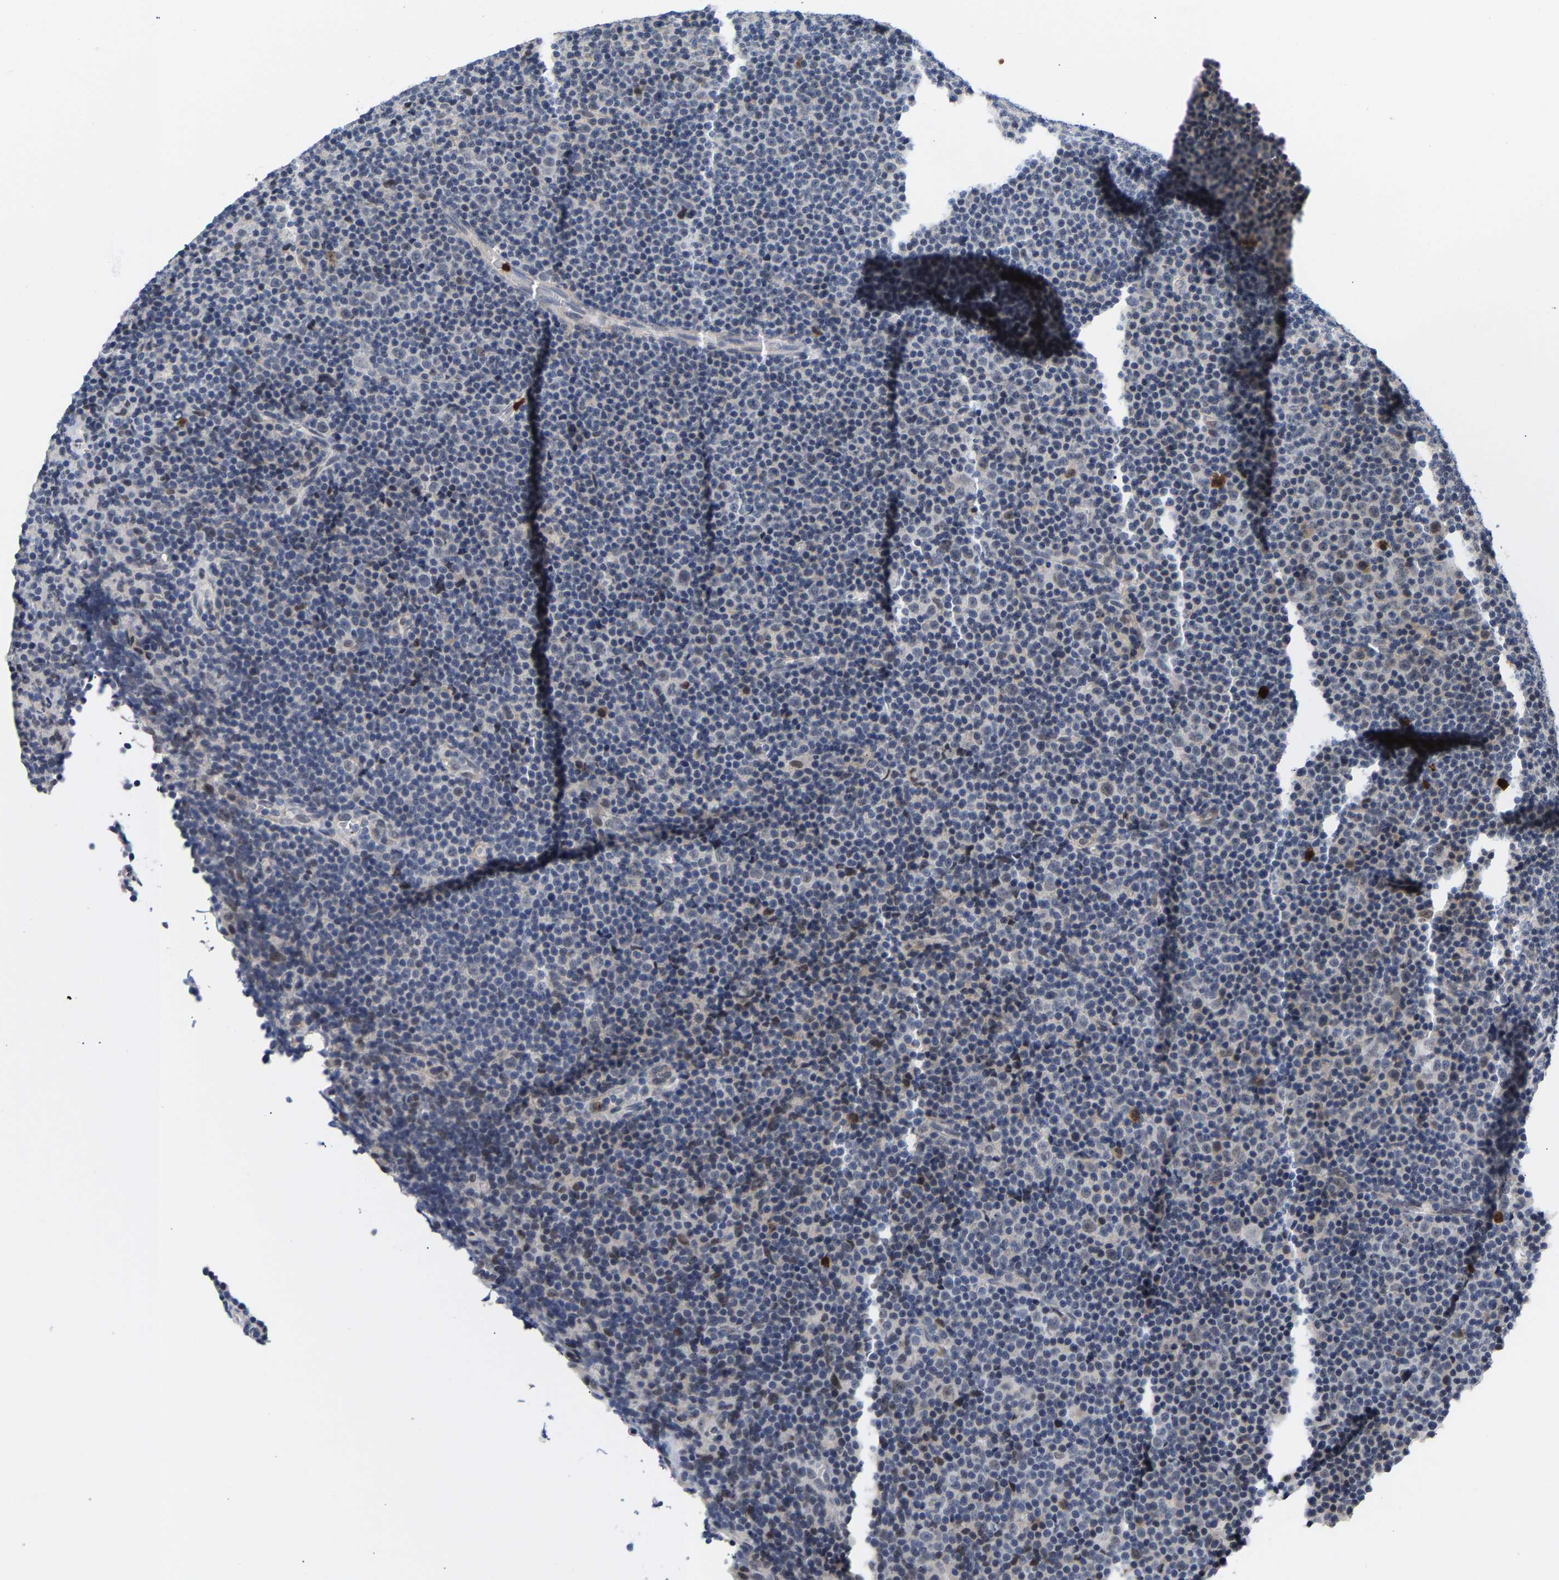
{"staining": {"intensity": "weak", "quantity": "<25%", "location": "nuclear"}, "tissue": "lymphoma", "cell_type": "Tumor cells", "image_type": "cancer", "snomed": [{"axis": "morphology", "description": "Malignant lymphoma, non-Hodgkin's type, Low grade"}, {"axis": "topography", "description": "Lymph node"}], "caption": "Tumor cells are negative for brown protein staining in malignant lymphoma, non-Hodgkin's type (low-grade).", "gene": "TDRD7", "patient": {"sex": "female", "age": 67}}